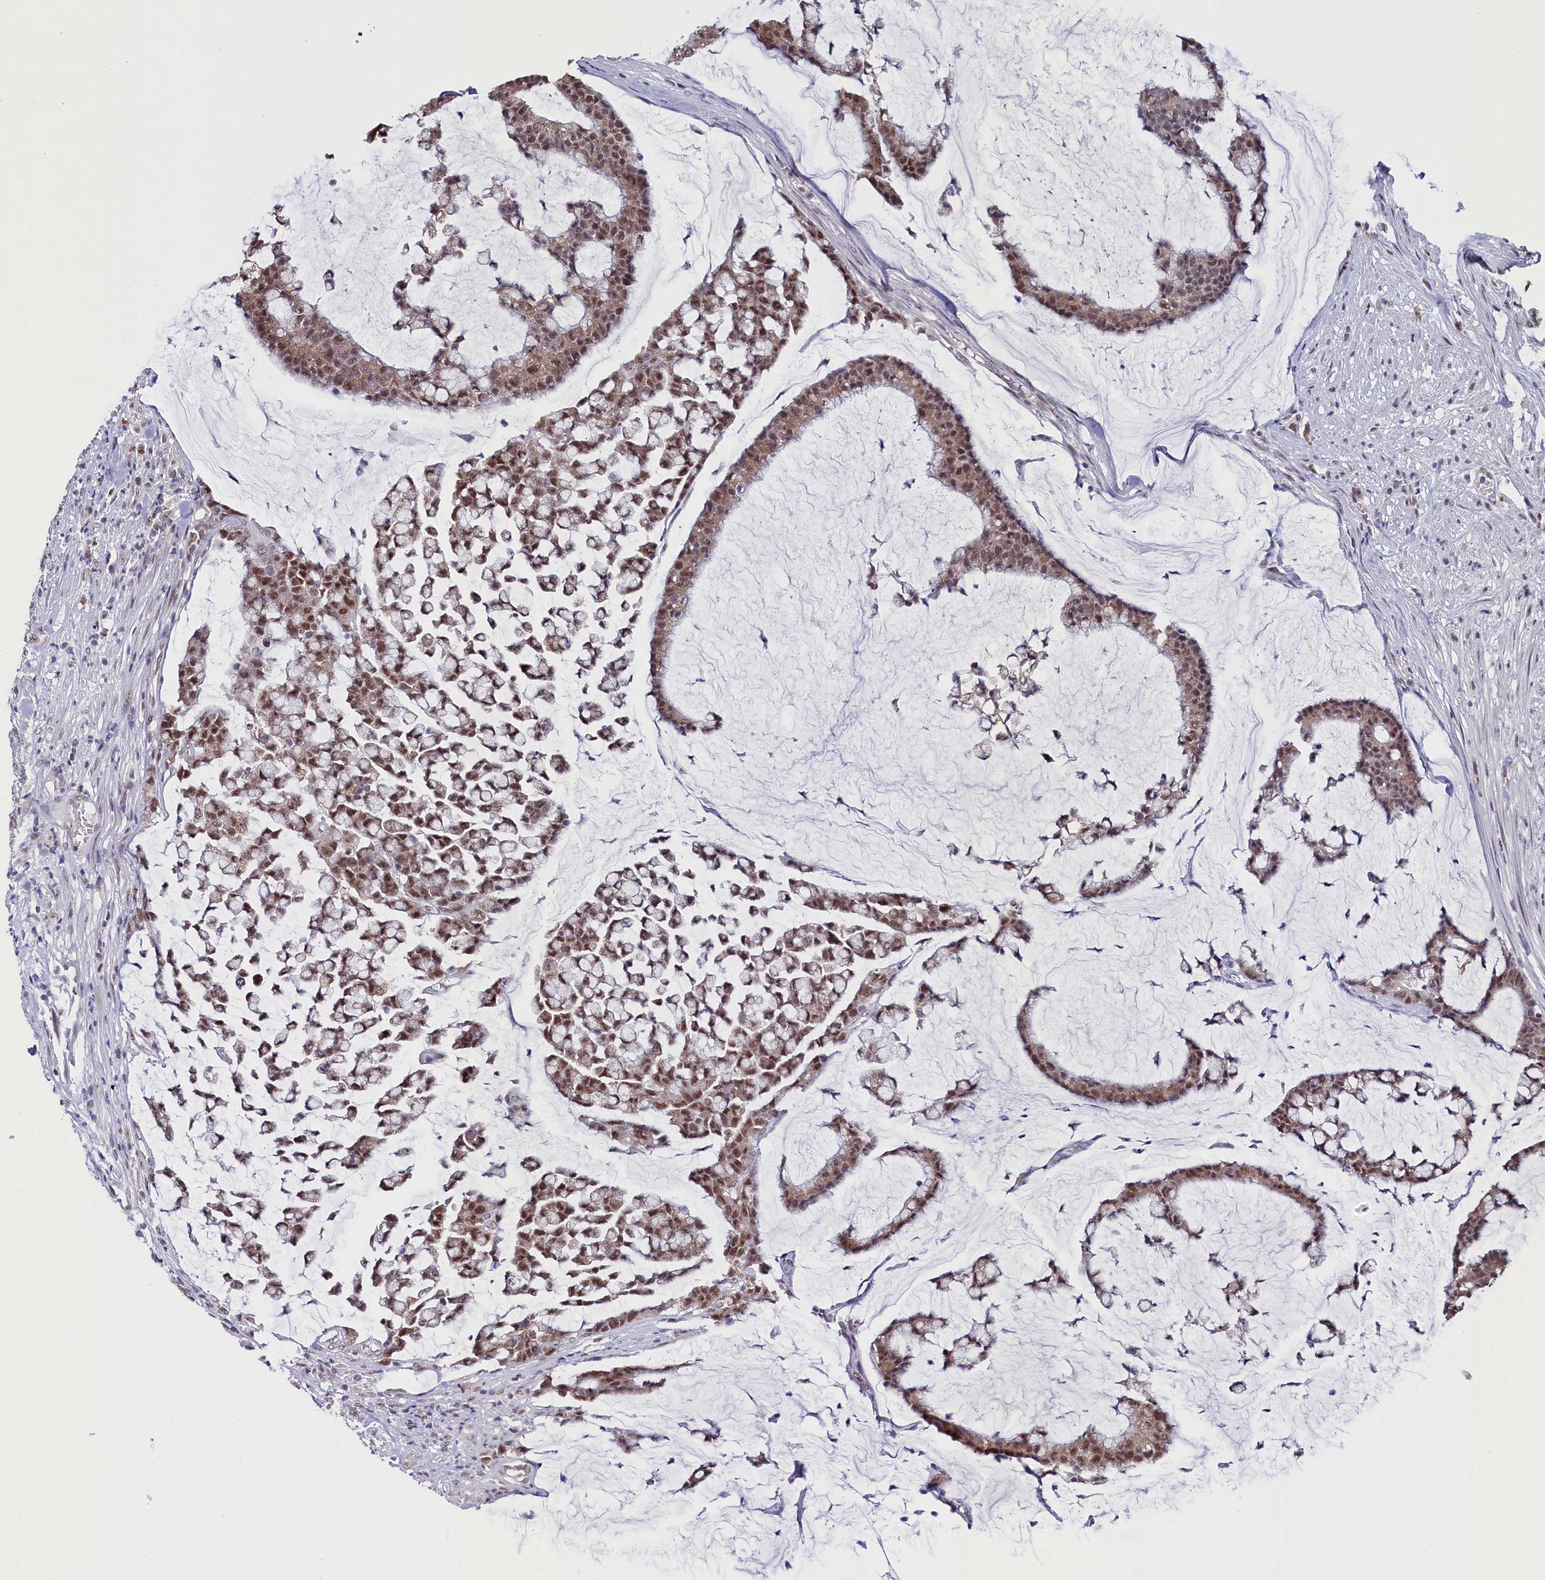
{"staining": {"intensity": "moderate", "quantity": ">75%", "location": "cytoplasmic/membranous,nuclear"}, "tissue": "colorectal cancer", "cell_type": "Tumor cells", "image_type": "cancer", "snomed": [{"axis": "morphology", "description": "Adenocarcinoma, NOS"}, {"axis": "topography", "description": "Colon"}], "caption": "Immunohistochemical staining of human colorectal cancer (adenocarcinoma) demonstrates medium levels of moderate cytoplasmic/membranous and nuclear staining in about >75% of tumor cells.", "gene": "NCBP1", "patient": {"sex": "female", "age": 84}}